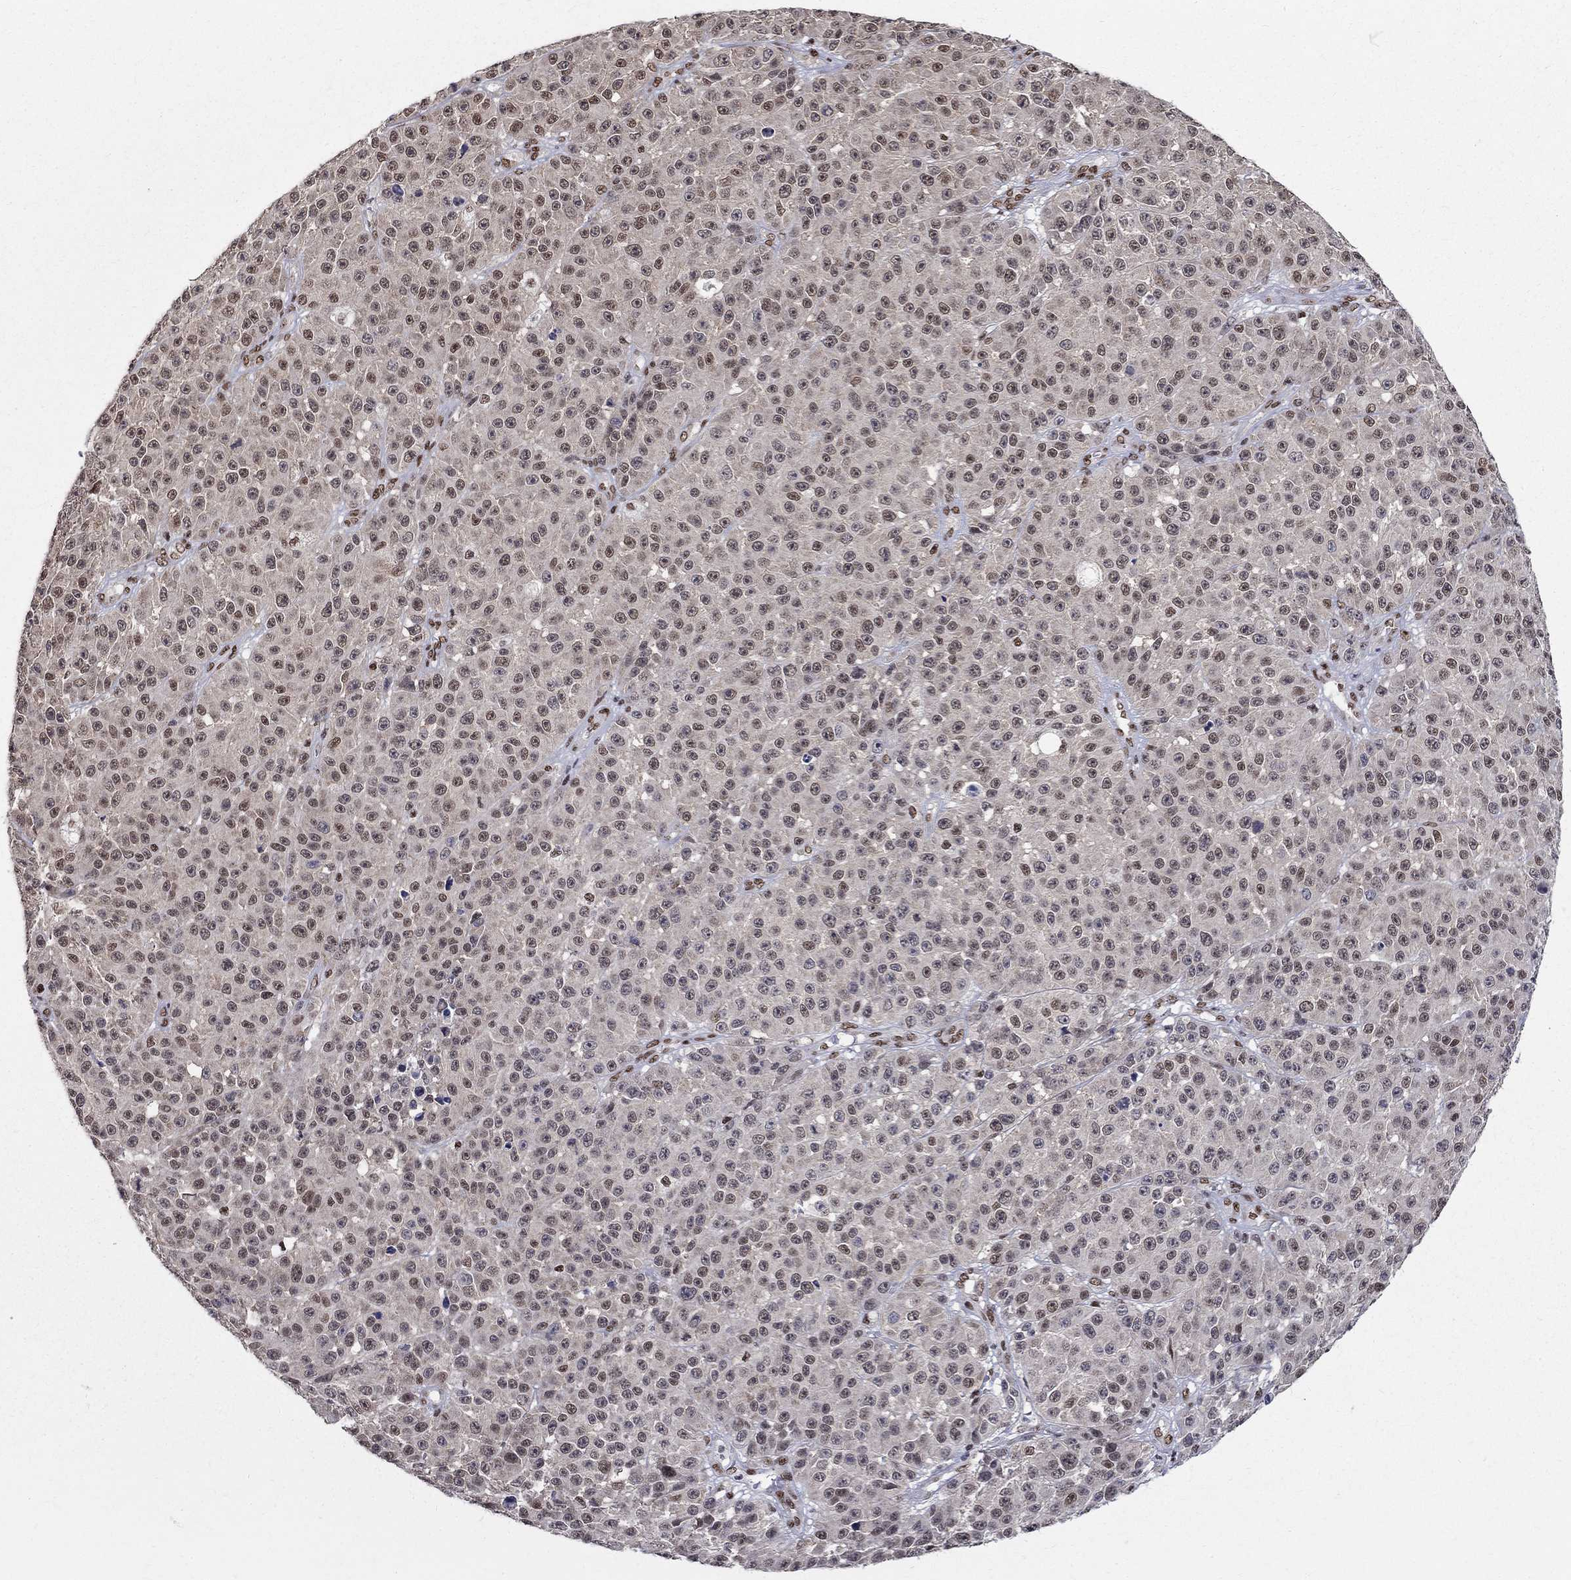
{"staining": {"intensity": "weak", "quantity": "<25%", "location": "nuclear"}, "tissue": "melanoma", "cell_type": "Tumor cells", "image_type": "cancer", "snomed": [{"axis": "morphology", "description": "Malignant melanoma, NOS"}, {"axis": "topography", "description": "Skin"}], "caption": "Tumor cells show no significant protein staining in melanoma.", "gene": "FBXO16", "patient": {"sex": "female", "age": 58}}